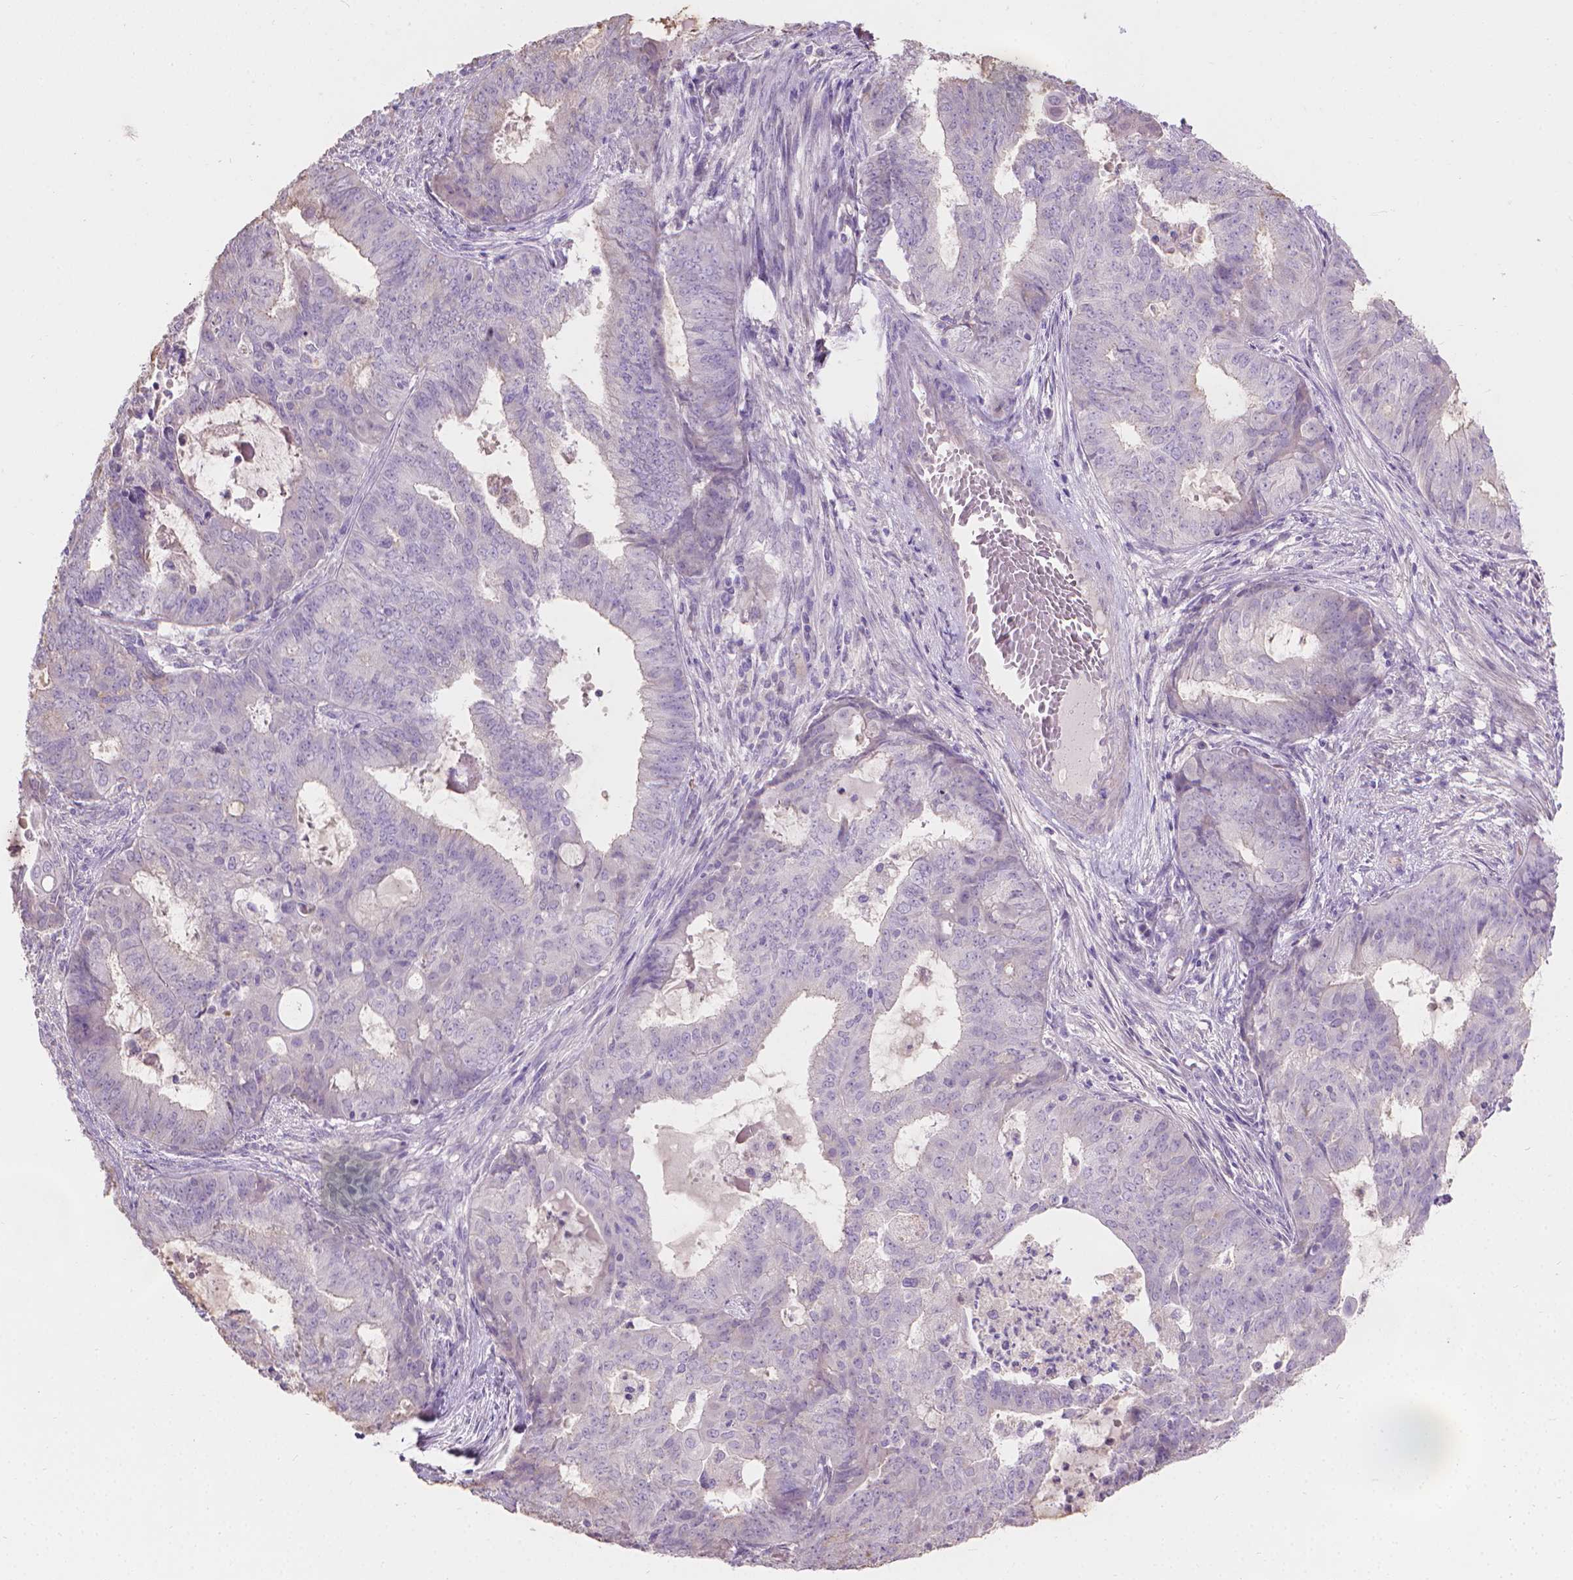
{"staining": {"intensity": "negative", "quantity": "none", "location": "none"}, "tissue": "endometrial cancer", "cell_type": "Tumor cells", "image_type": "cancer", "snomed": [{"axis": "morphology", "description": "Adenocarcinoma, NOS"}, {"axis": "topography", "description": "Endometrium"}], "caption": "DAB (3,3'-diaminobenzidine) immunohistochemical staining of endometrial adenocarcinoma displays no significant positivity in tumor cells. (IHC, brightfield microscopy, high magnification).", "gene": "CABCOCO1", "patient": {"sex": "female", "age": 62}}